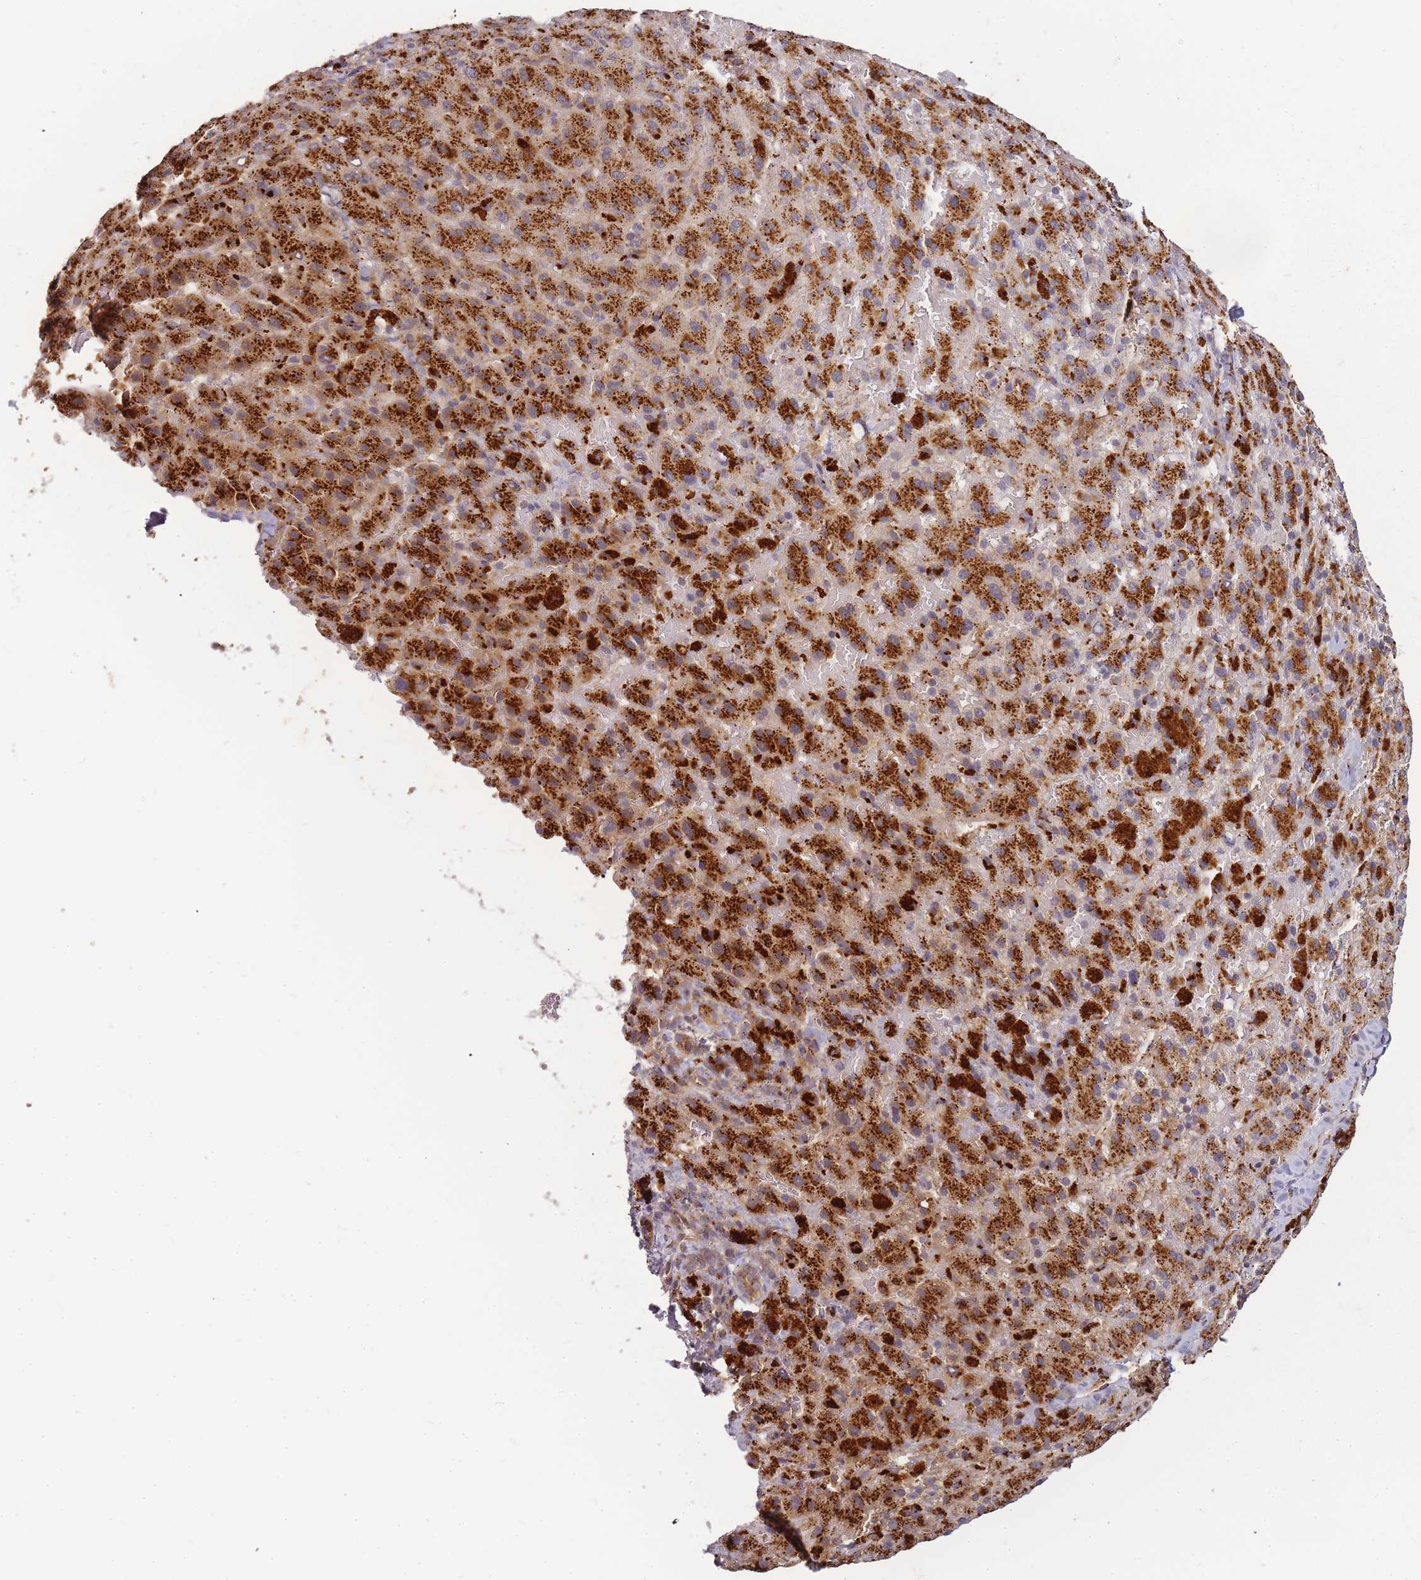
{"staining": {"intensity": "strong", "quantity": ">75%", "location": "cytoplasmic/membranous"}, "tissue": "liver cancer", "cell_type": "Tumor cells", "image_type": "cancer", "snomed": [{"axis": "morphology", "description": "Carcinoma, Hepatocellular, NOS"}, {"axis": "topography", "description": "Liver"}], "caption": "The image exhibits immunohistochemical staining of liver hepatocellular carcinoma. There is strong cytoplasmic/membranous expression is appreciated in approximately >75% of tumor cells.", "gene": "ATG5", "patient": {"sex": "female", "age": 58}}